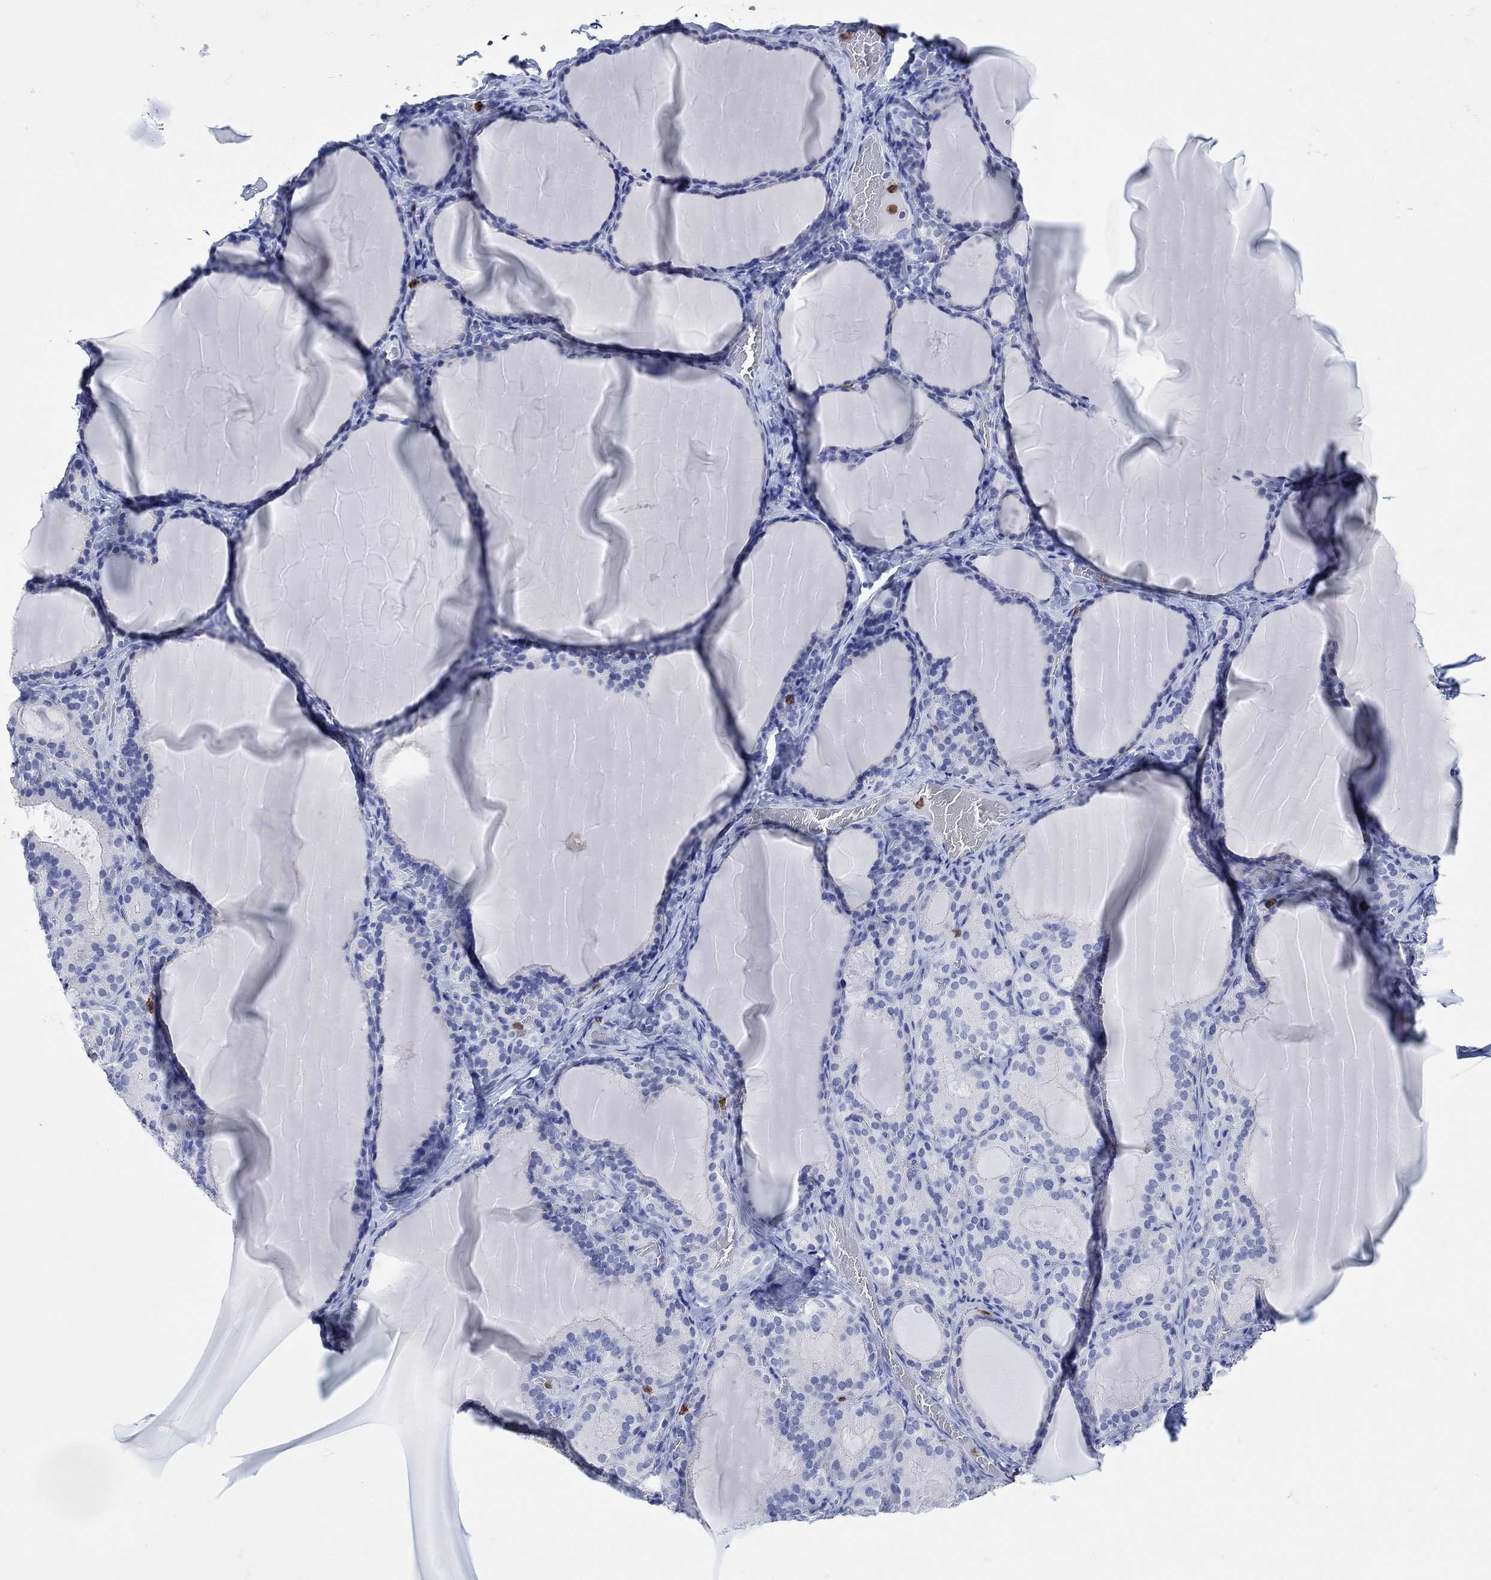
{"staining": {"intensity": "negative", "quantity": "none", "location": "none"}, "tissue": "thyroid gland", "cell_type": "Glandular cells", "image_type": "normal", "snomed": [{"axis": "morphology", "description": "Normal tissue, NOS"}, {"axis": "morphology", "description": "Hyperplasia, NOS"}, {"axis": "topography", "description": "Thyroid gland"}], "caption": "A high-resolution histopathology image shows immunohistochemistry (IHC) staining of benign thyroid gland, which reveals no significant expression in glandular cells.", "gene": "LINGO3", "patient": {"sex": "female", "age": 27}}